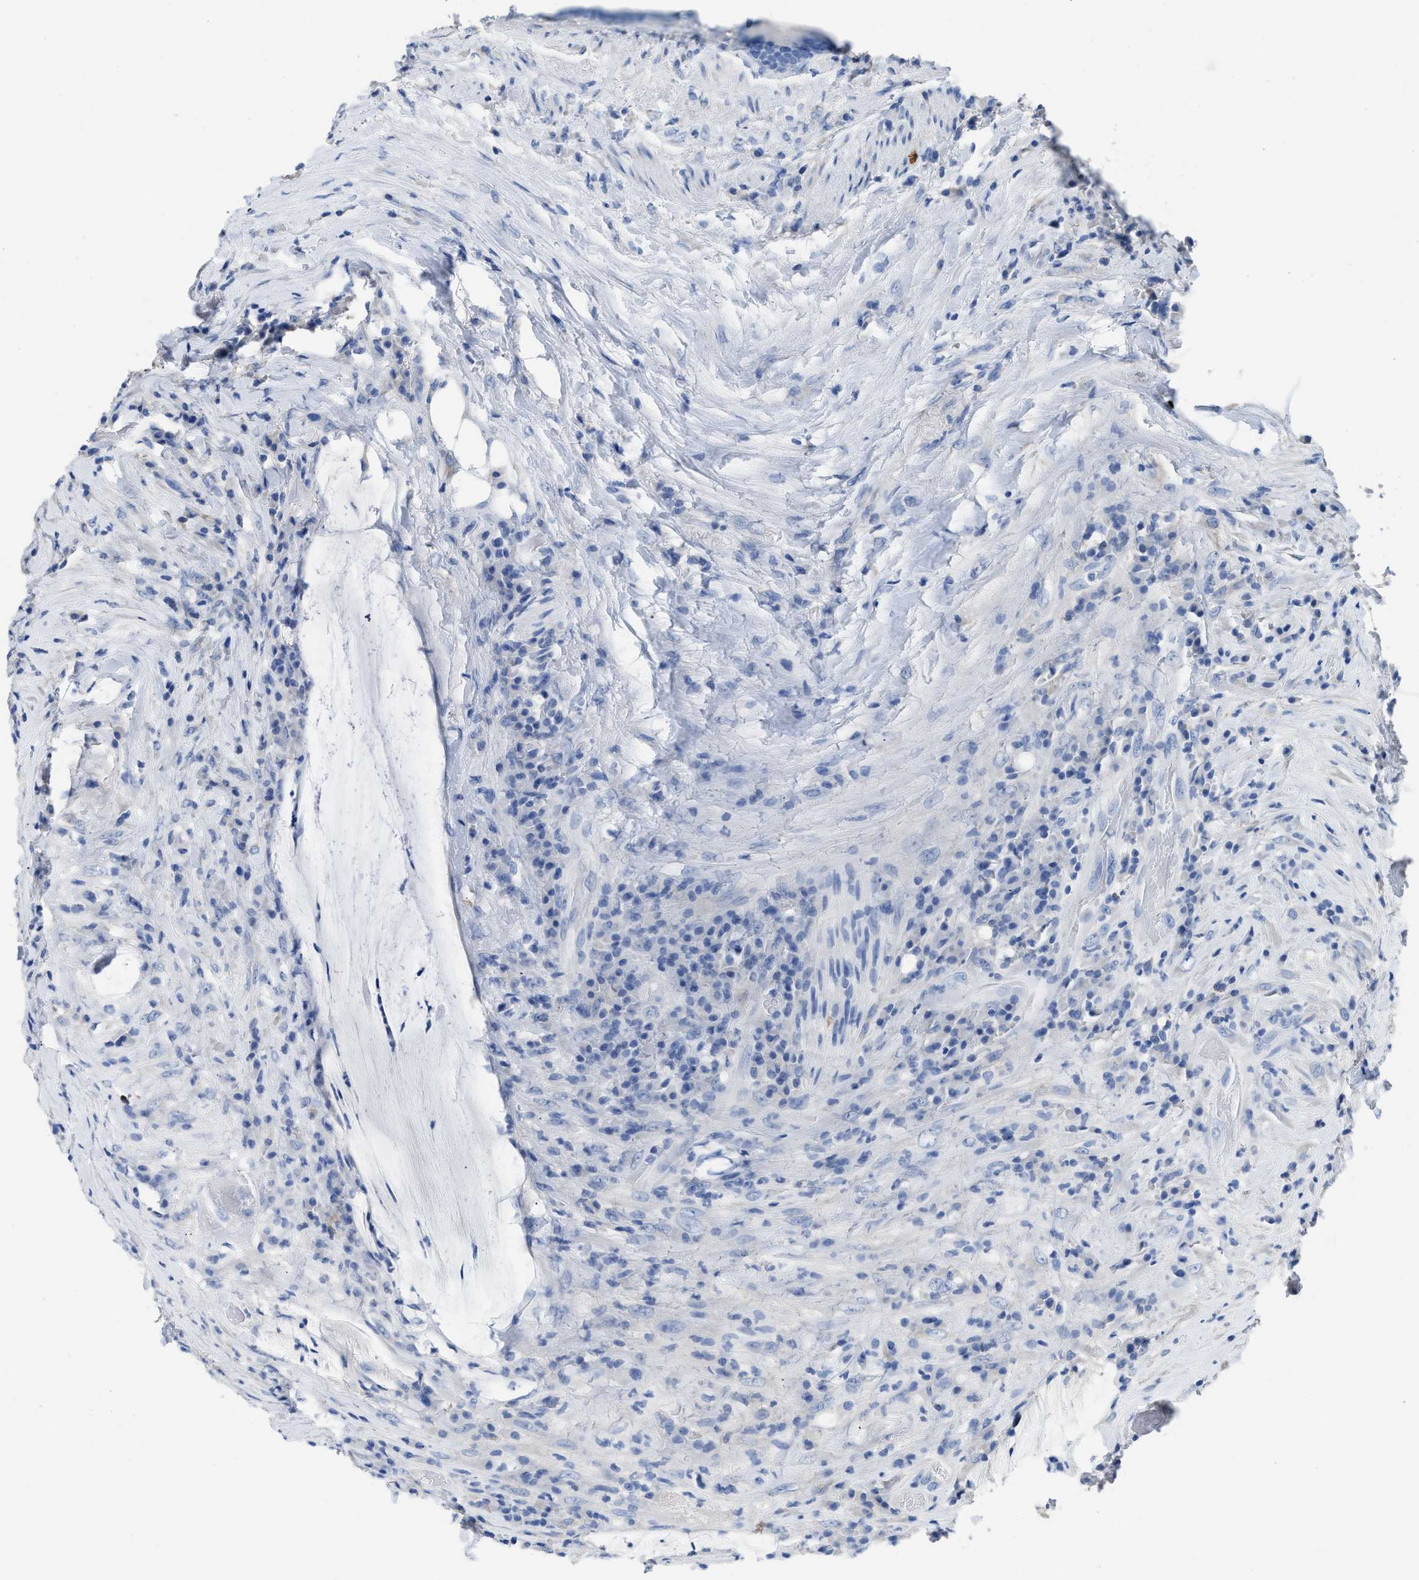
{"staining": {"intensity": "negative", "quantity": "none", "location": "none"}, "tissue": "colorectal cancer", "cell_type": "Tumor cells", "image_type": "cancer", "snomed": [{"axis": "morphology", "description": "Adenocarcinoma, NOS"}, {"axis": "topography", "description": "Rectum"}], "caption": "Photomicrograph shows no protein staining in tumor cells of colorectal cancer tissue.", "gene": "C1S", "patient": {"sex": "female", "age": 89}}